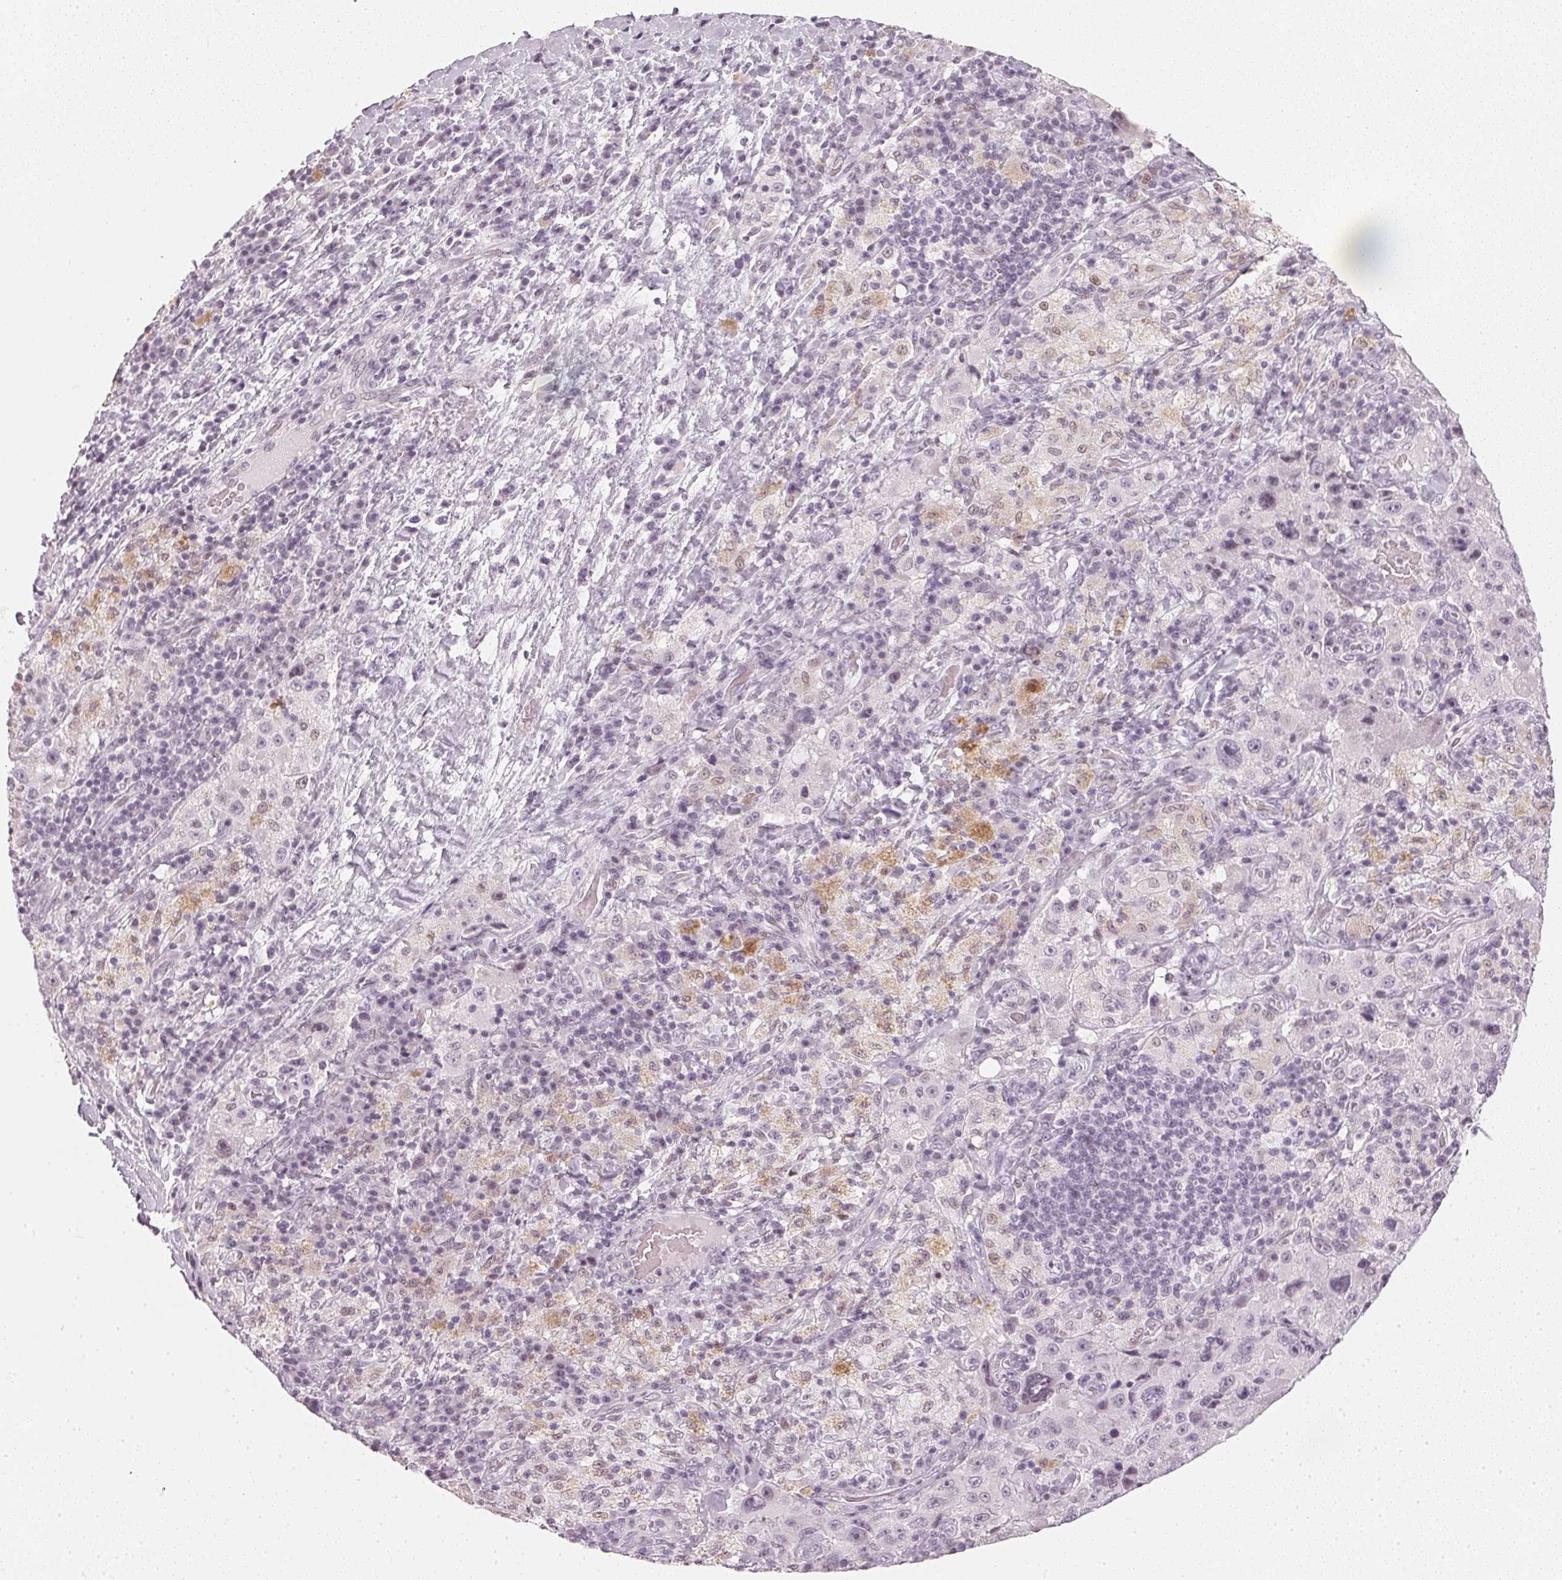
{"staining": {"intensity": "negative", "quantity": "none", "location": "none"}, "tissue": "melanoma", "cell_type": "Tumor cells", "image_type": "cancer", "snomed": [{"axis": "morphology", "description": "Malignant melanoma, Metastatic site"}, {"axis": "topography", "description": "Lymph node"}], "caption": "Micrograph shows no protein staining in tumor cells of melanoma tissue. Nuclei are stained in blue.", "gene": "DNAJC6", "patient": {"sex": "male", "age": 62}}